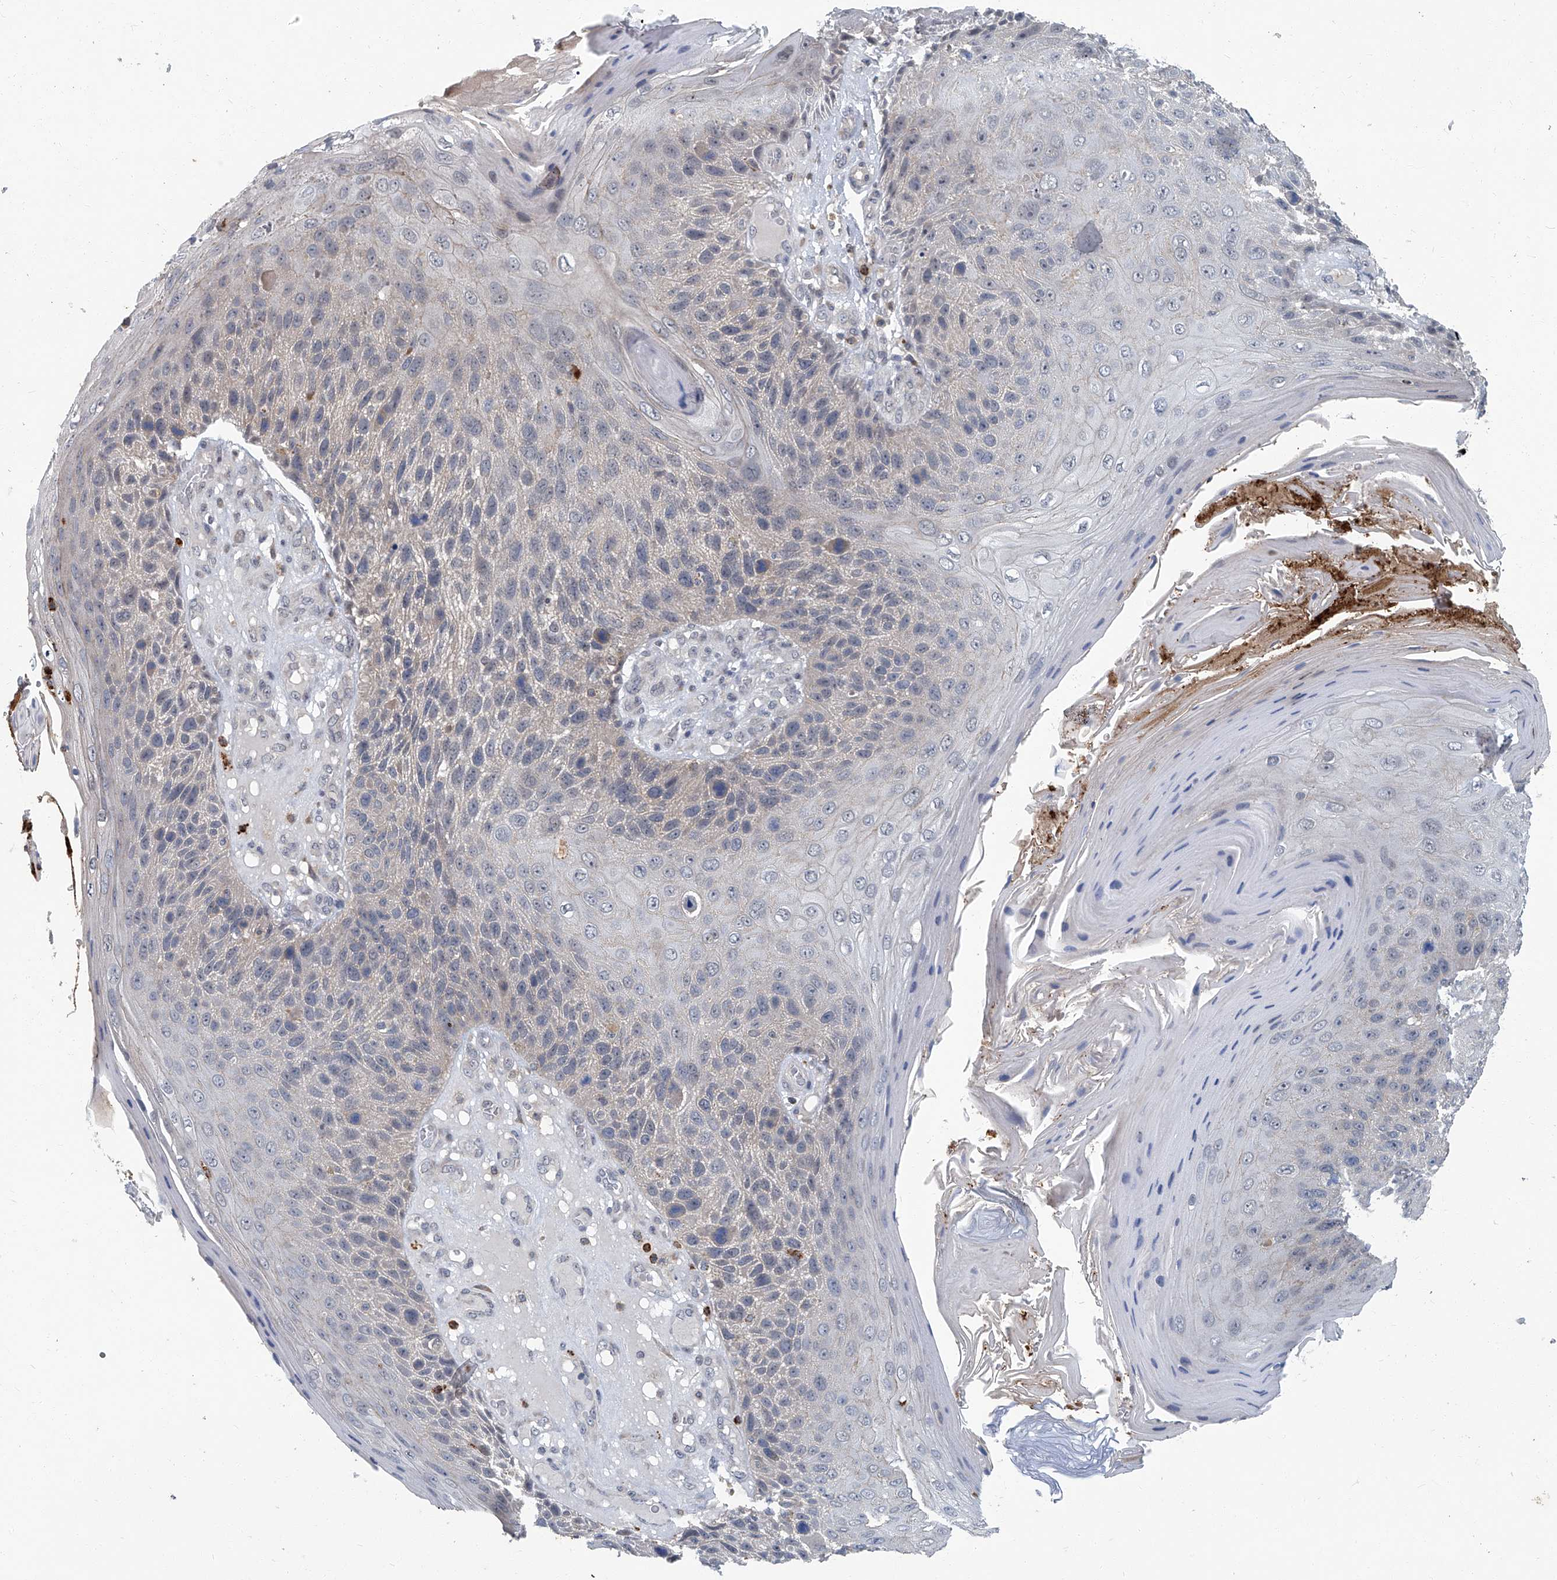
{"staining": {"intensity": "negative", "quantity": "none", "location": "none"}, "tissue": "skin cancer", "cell_type": "Tumor cells", "image_type": "cancer", "snomed": [{"axis": "morphology", "description": "Squamous cell carcinoma, NOS"}, {"axis": "topography", "description": "Skin"}], "caption": "The image exhibits no significant staining in tumor cells of squamous cell carcinoma (skin).", "gene": "AKNAD1", "patient": {"sex": "female", "age": 88}}